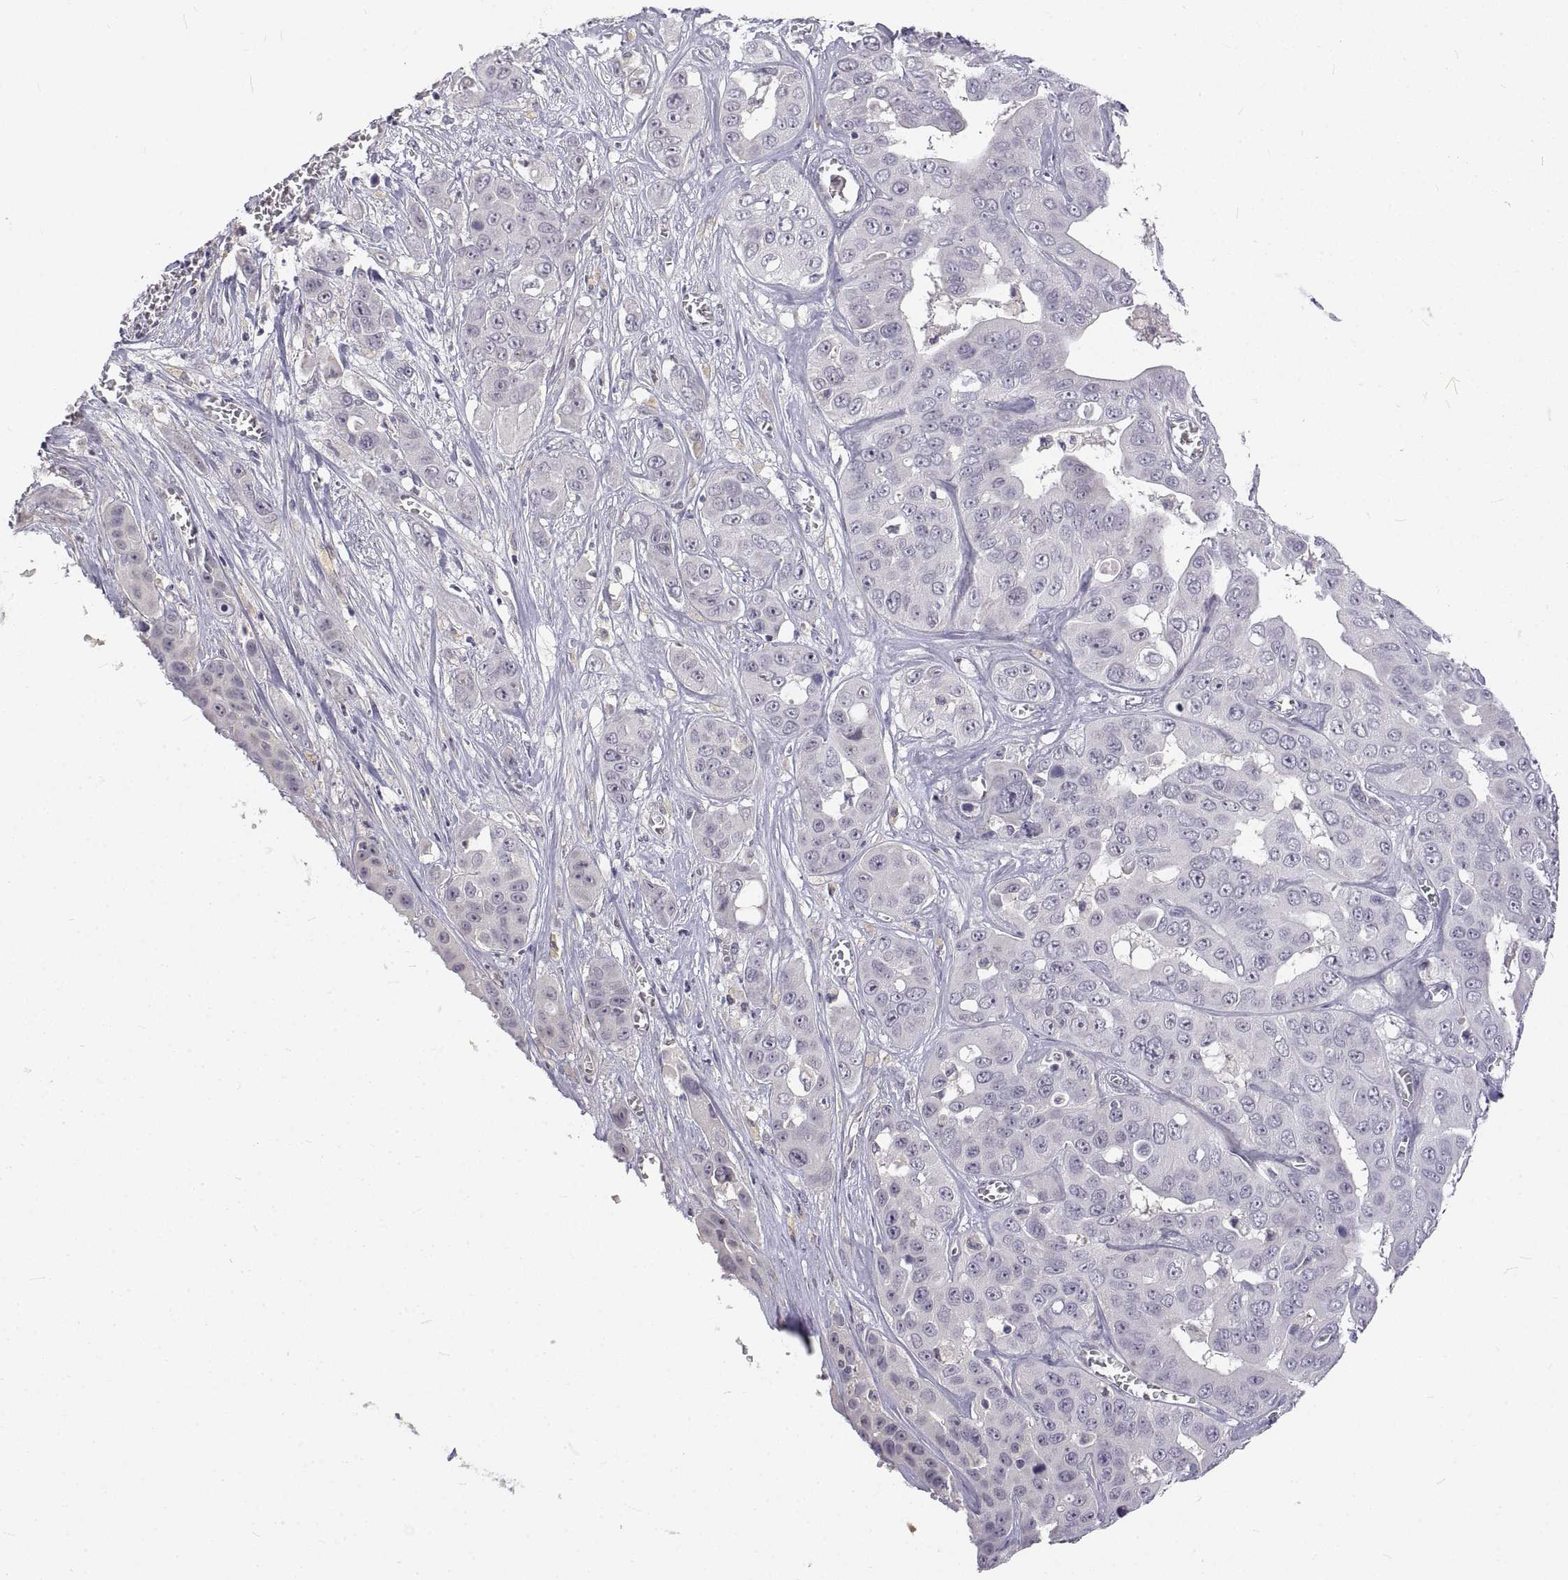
{"staining": {"intensity": "negative", "quantity": "none", "location": "none"}, "tissue": "liver cancer", "cell_type": "Tumor cells", "image_type": "cancer", "snomed": [{"axis": "morphology", "description": "Cholangiocarcinoma"}, {"axis": "topography", "description": "Liver"}], "caption": "DAB (3,3'-diaminobenzidine) immunohistochemical staining of liver cancer shows no significant expression in tumor cells.", "gene": "ANO2", "patient": {"sex": "female", "age": 52}}